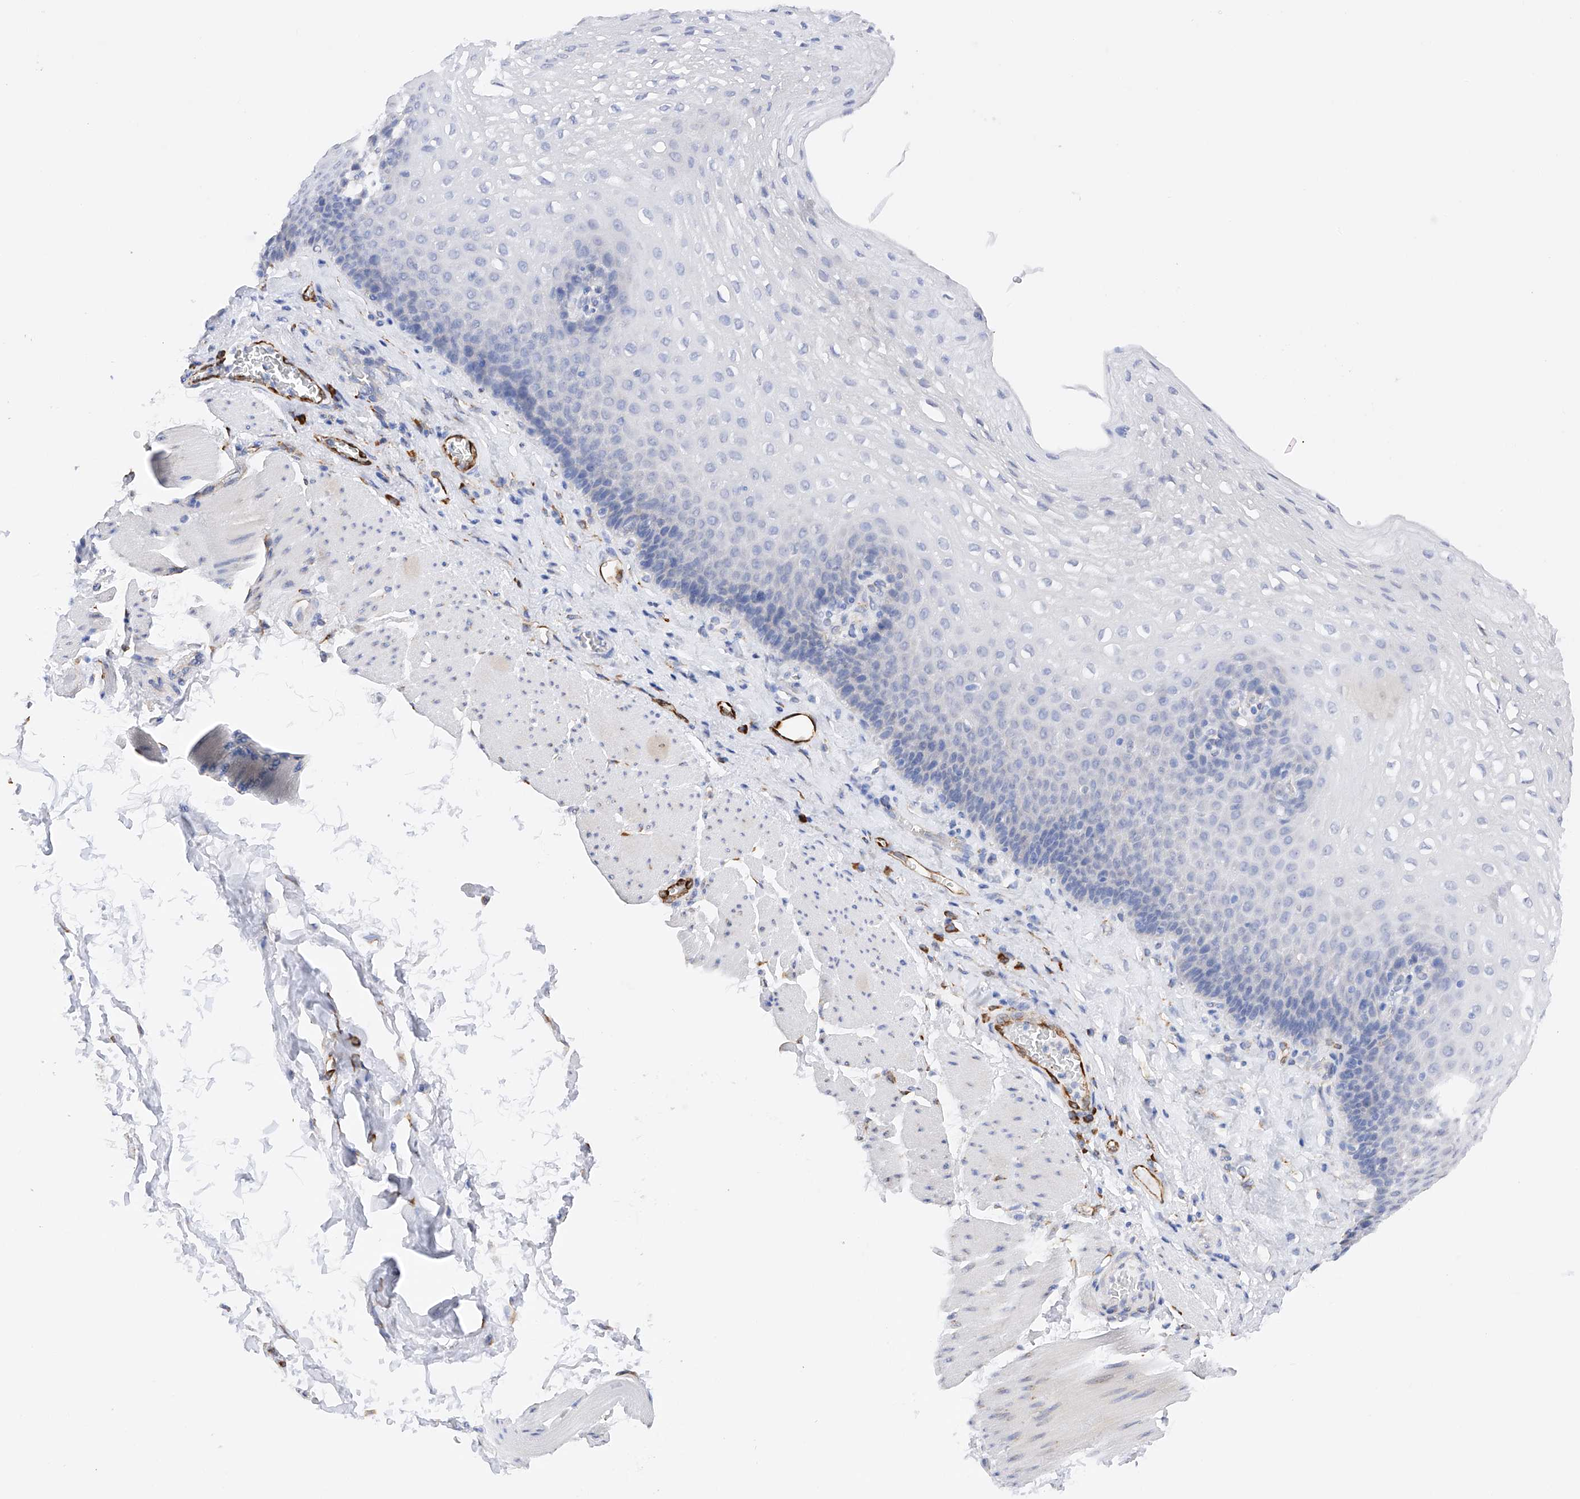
{"staining": {"intensity": "negative", "quantity": "none", "location": "none"}, "tissue": "esophagus", "cell_type": "Squamous epithelial cells", "image_type": "normal", "snomed": [{"axis": "morphology", "description": "Normal tissue, NOS"}, {"axis": "topography", "description": "Esophagus"}], "caption": "IHC photomicrograph of normal esophagus: human esophagus stained with DAB displays no significant protein expression in squamous epithelial cells.", "gene": "PDIA5", "patient": {"sex": "female", "age": 66}}